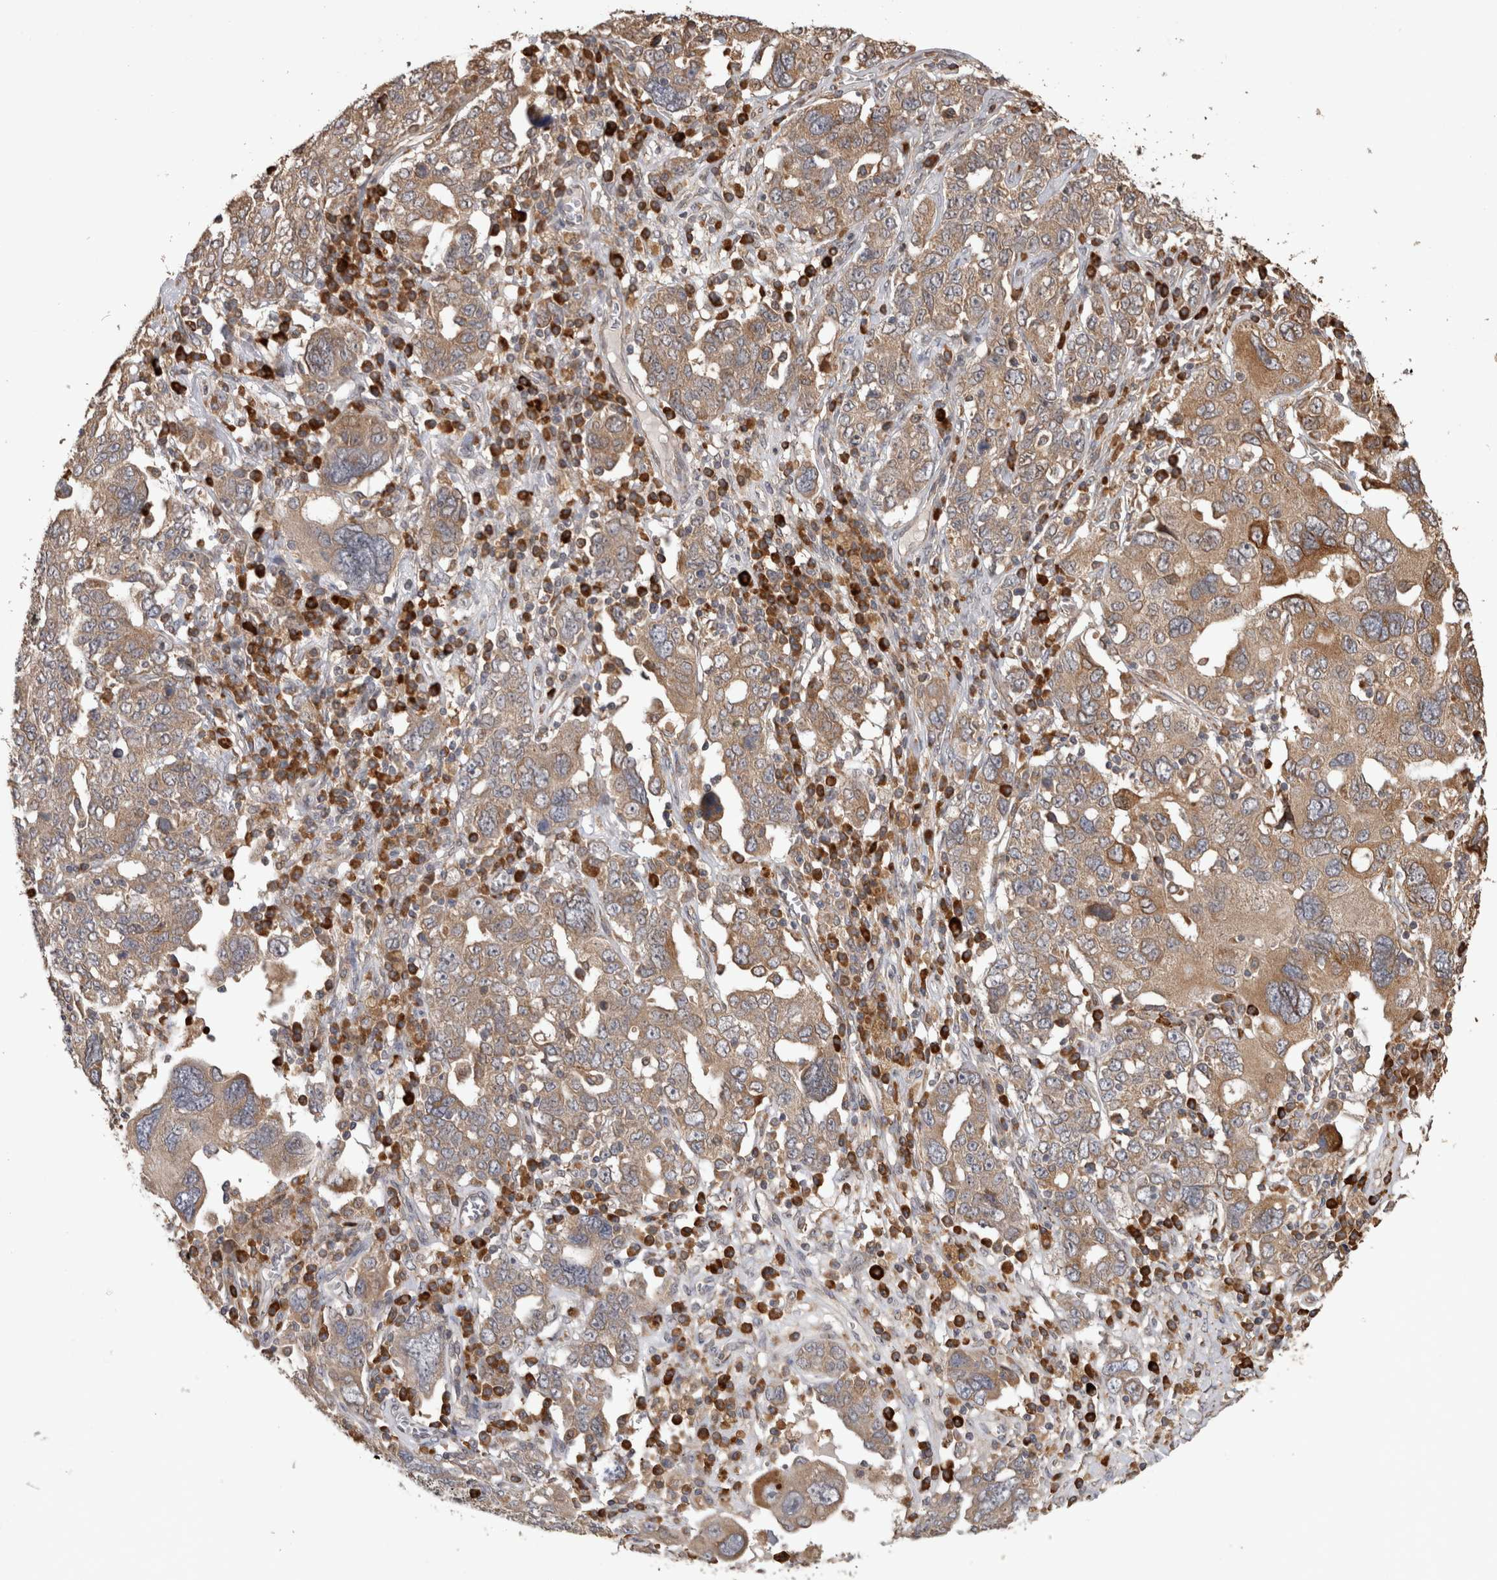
{"staining": {"intensity": "moderate", "quantity": ">75%", "location": "cytoplasmic/membranous"}, "tissue": "ovarian cancer", "cell_type": "Tumor cells", "image_type": "cancer", "snomed": [{"axis": "morphology", "description": "Carcinoma, endometroid"}, {"axis": "topography", "description": "Ovary"}], "caption": "Ovarian cancer stained with a brown dye displays moderate cytoplasmic/membranous positive expression in about >75% of tumor cells.", "gene": "TBCE", "patient": {"sex": "female", "age": 62}}